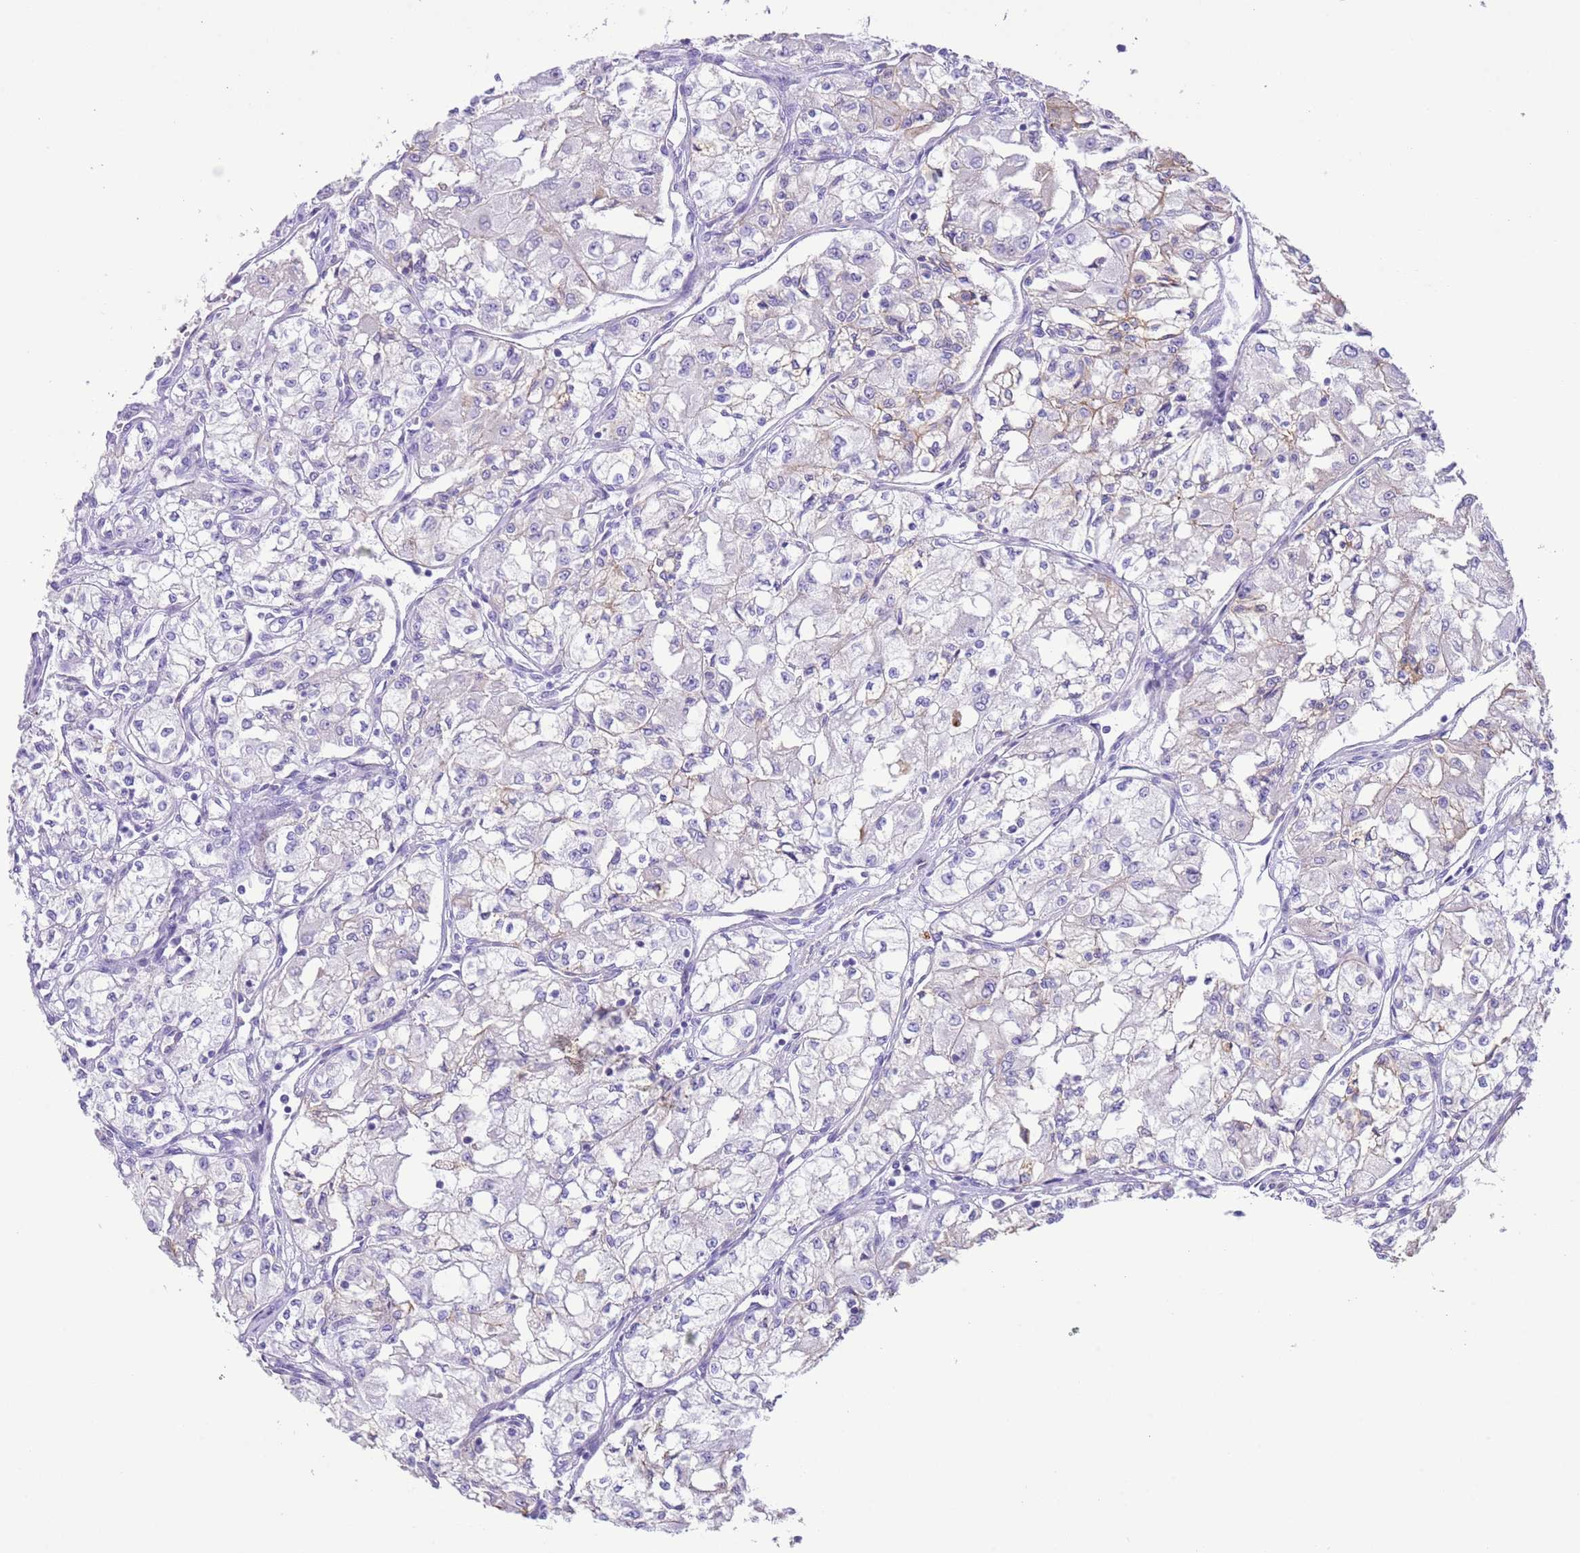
{"staining": {"intensity": "negative", "quantity": "none", "location": "none"}, "tissue": "renal cancer", "cell_type": "Tumor cells", "image_type": "cancer", "snomed": [{"axis": "morphology", "description": "Adenocarcinoma, NOS"}, {"axis": "topography", "description": "Kidney"}], "caption": "This is a image of immunohistochemistry staining of renal cancer, which shows no positivity in tumor cells. (Brightfield microscopy of DAB IHC at high magnification).", "gene": "IGF1", "patient": {"sex": "male", "age": 59}}